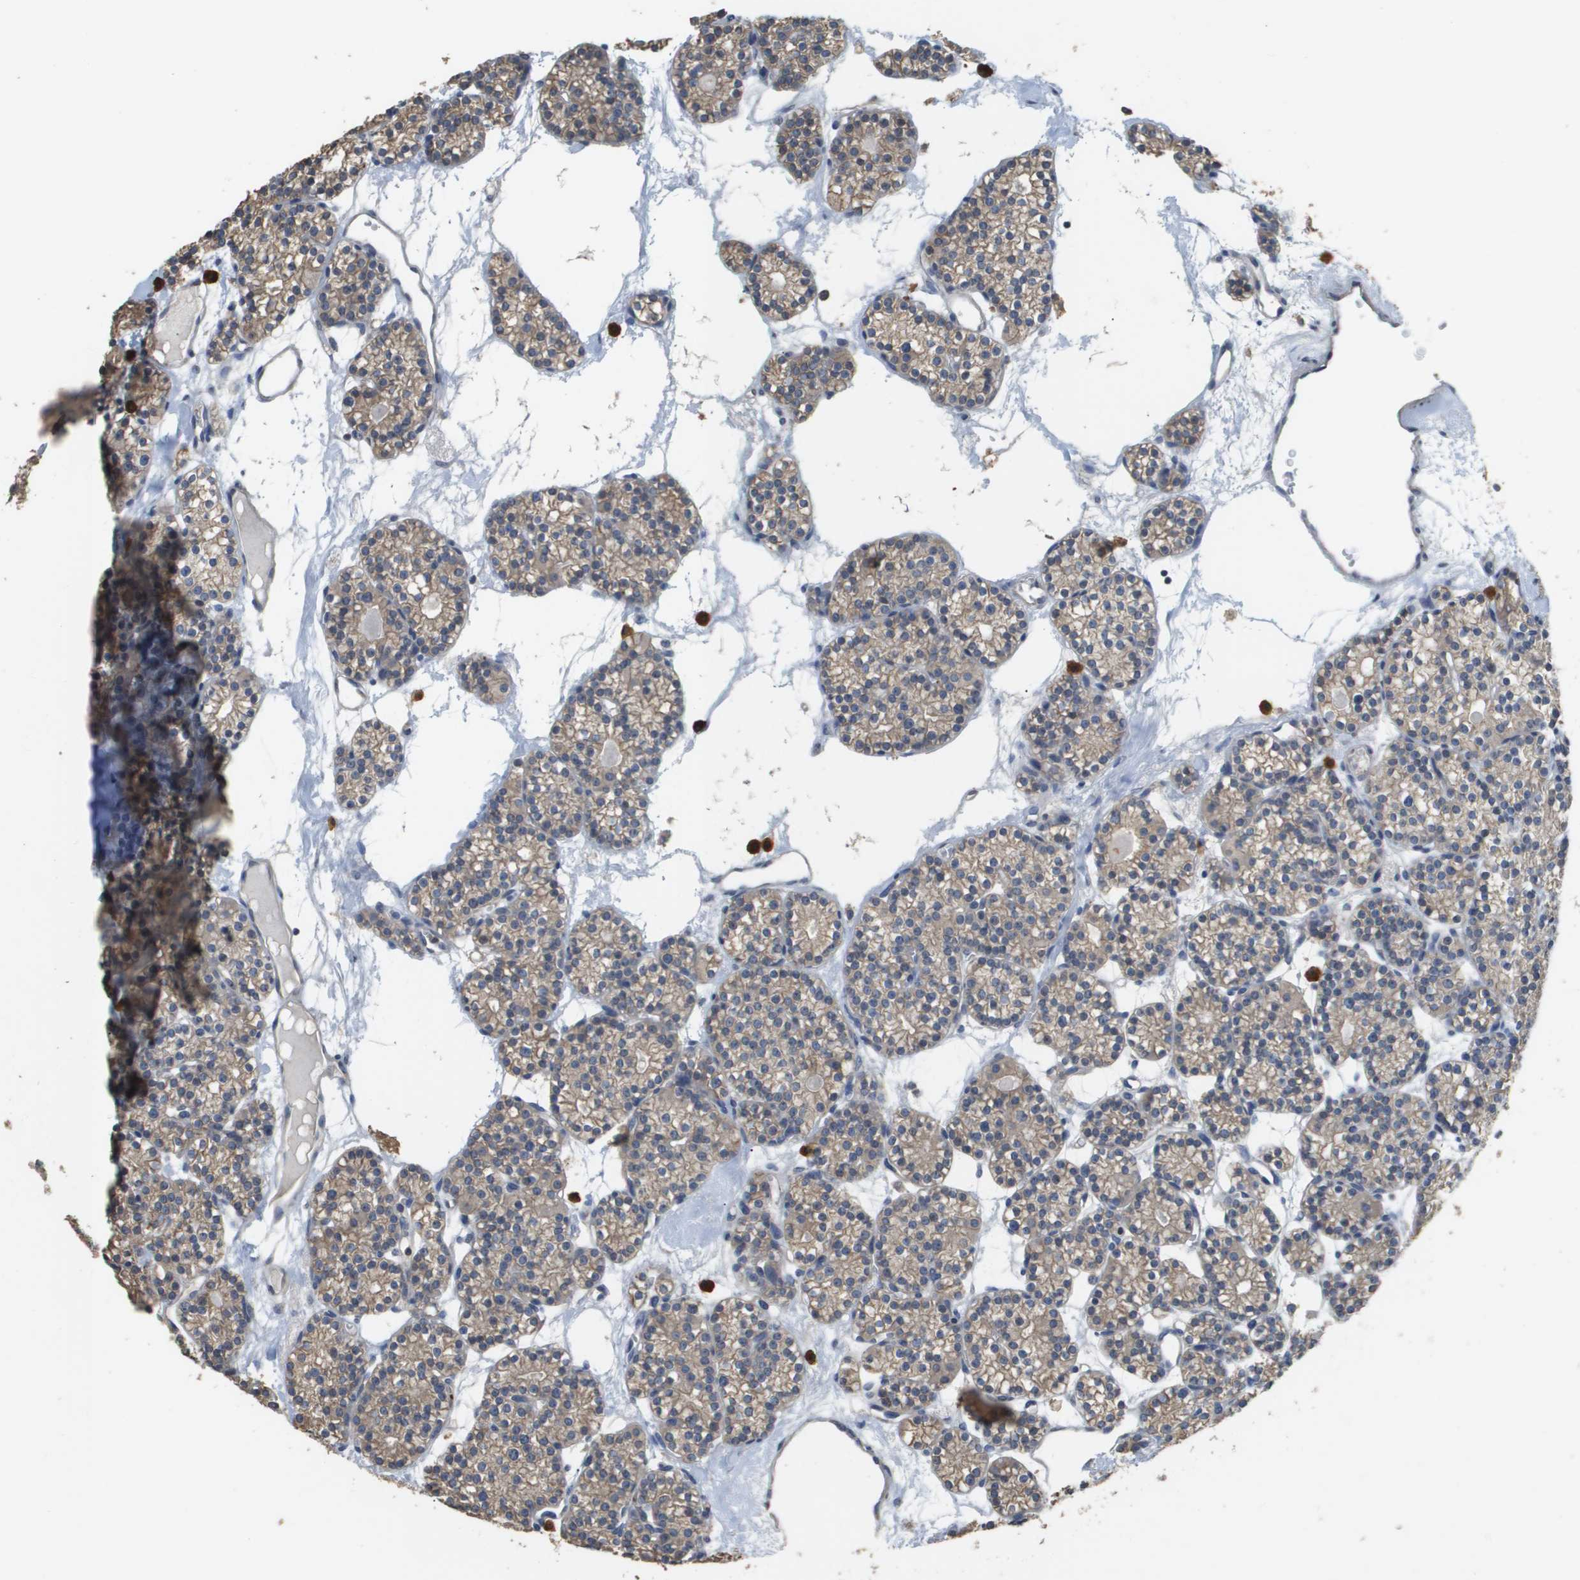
{"staining": {"intensity": "strong", "quantity": "25%-75%", "location": "cytoplasmic/membranous"}, "tissue": "parathyroid gland", "cell_type": "Glandular cells", "image_type": "normal", "snomed": [{"axis": "morphology", "description": "Normal tissue, NOS"}, {"axis": "topography", "description": "Parathyroid gland"}], "caption": "Brown immunohistochemical staining in unremarkable human parathyroid gland shows strong cytoplasmic/membranous expression in approximately 25%-75% of glandular cells.", "gene": "RAB27B", "patient": {"sex": "female", "age": 64}}